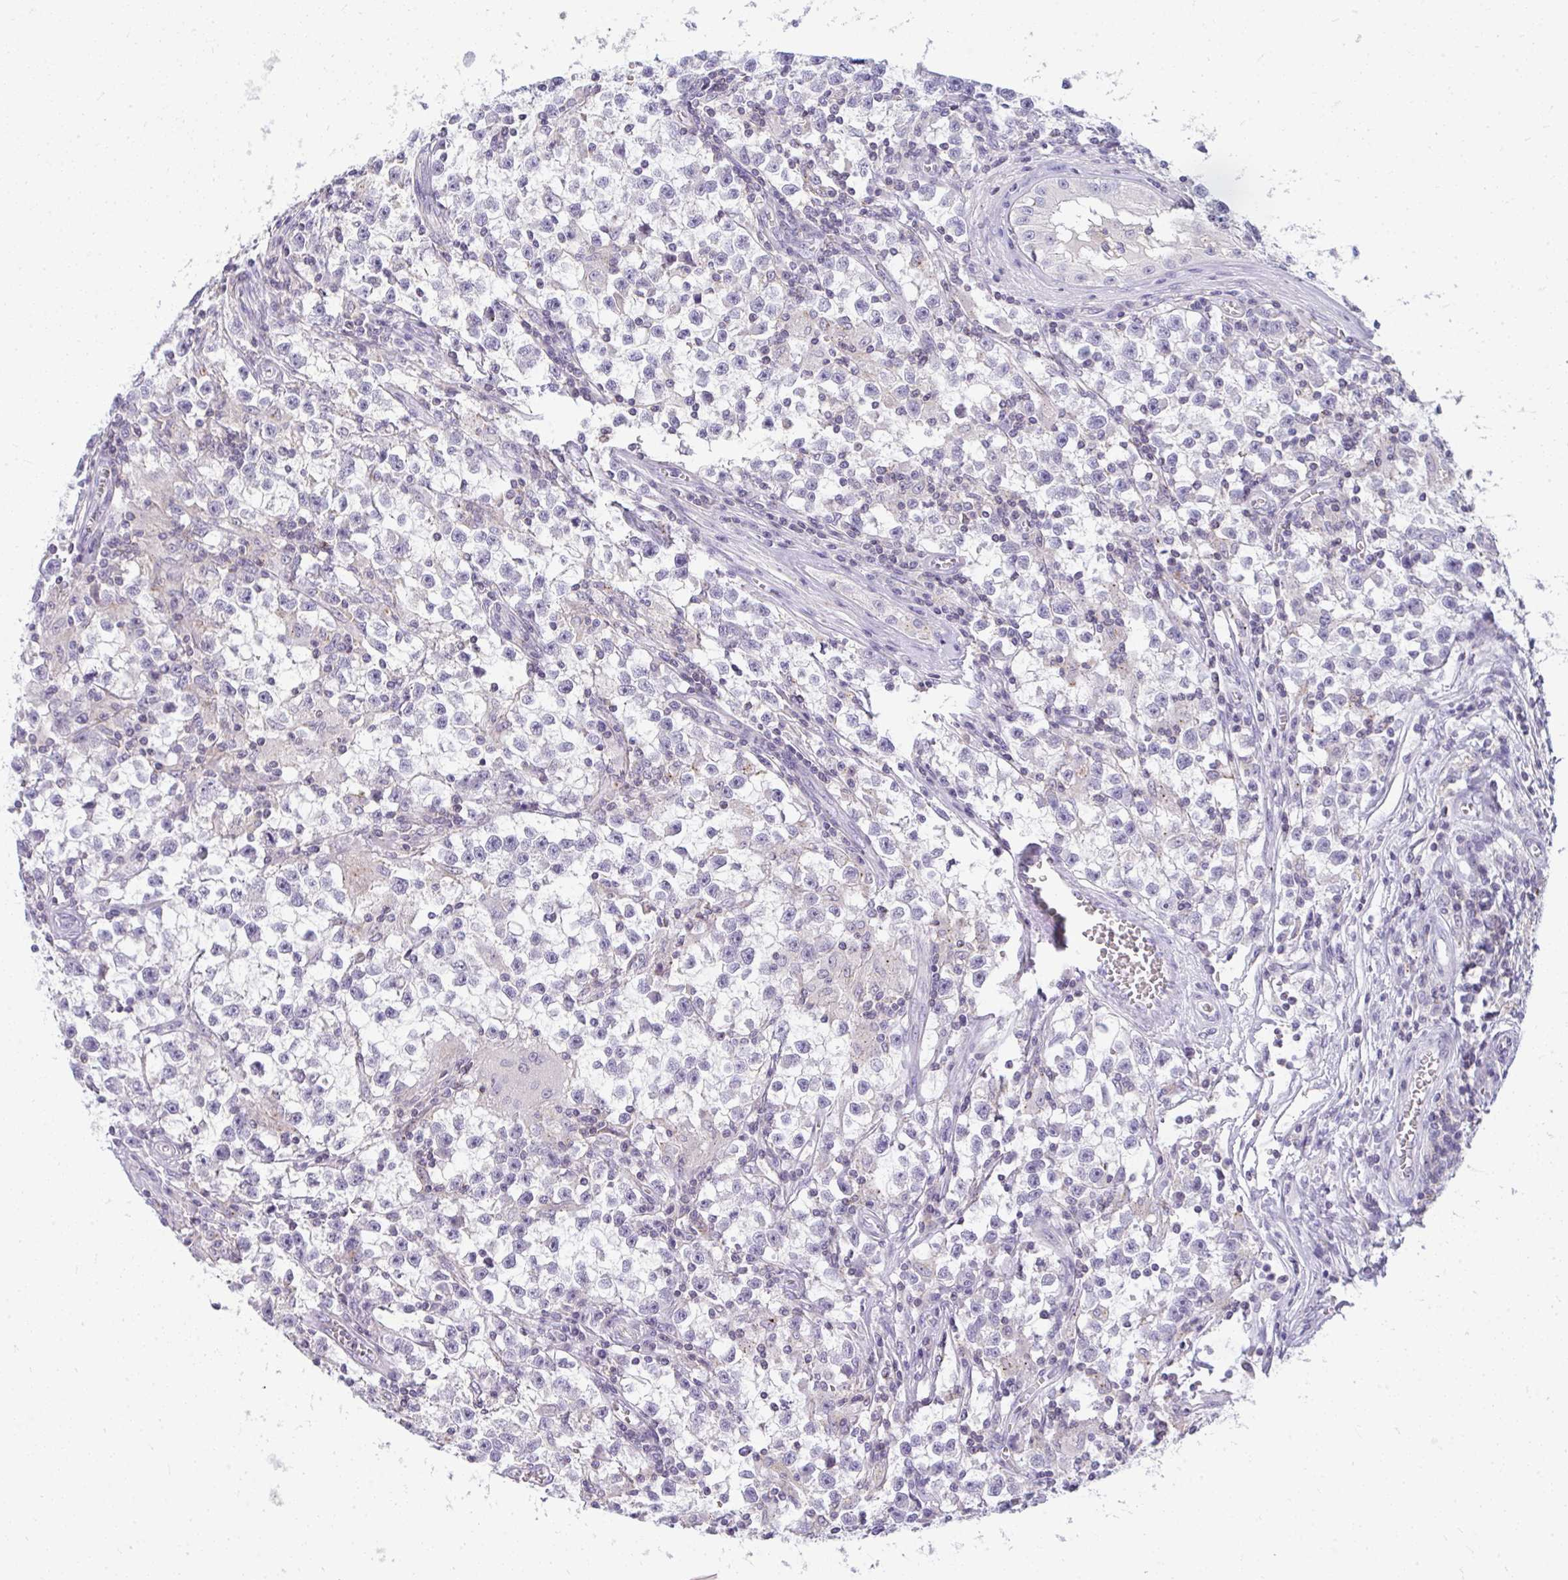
{"staining": {"intensity": "negative", "quantity": "none", "location": "none"}, "tissue": "testis cancer", "cell_type": "Tumor cells", "image_type": "cancer", "snomed": [{"axis": "morphology", "description": "Seminoma, NOS"}, {"axis": "topography", "description": "Testis"}], "caption": "This is a histopathology image of IHC staining of testis cancer, which shows no expression in tumor cells.", "gene": "VPS4B", "patient": {"sex": "male", "age": 31}}